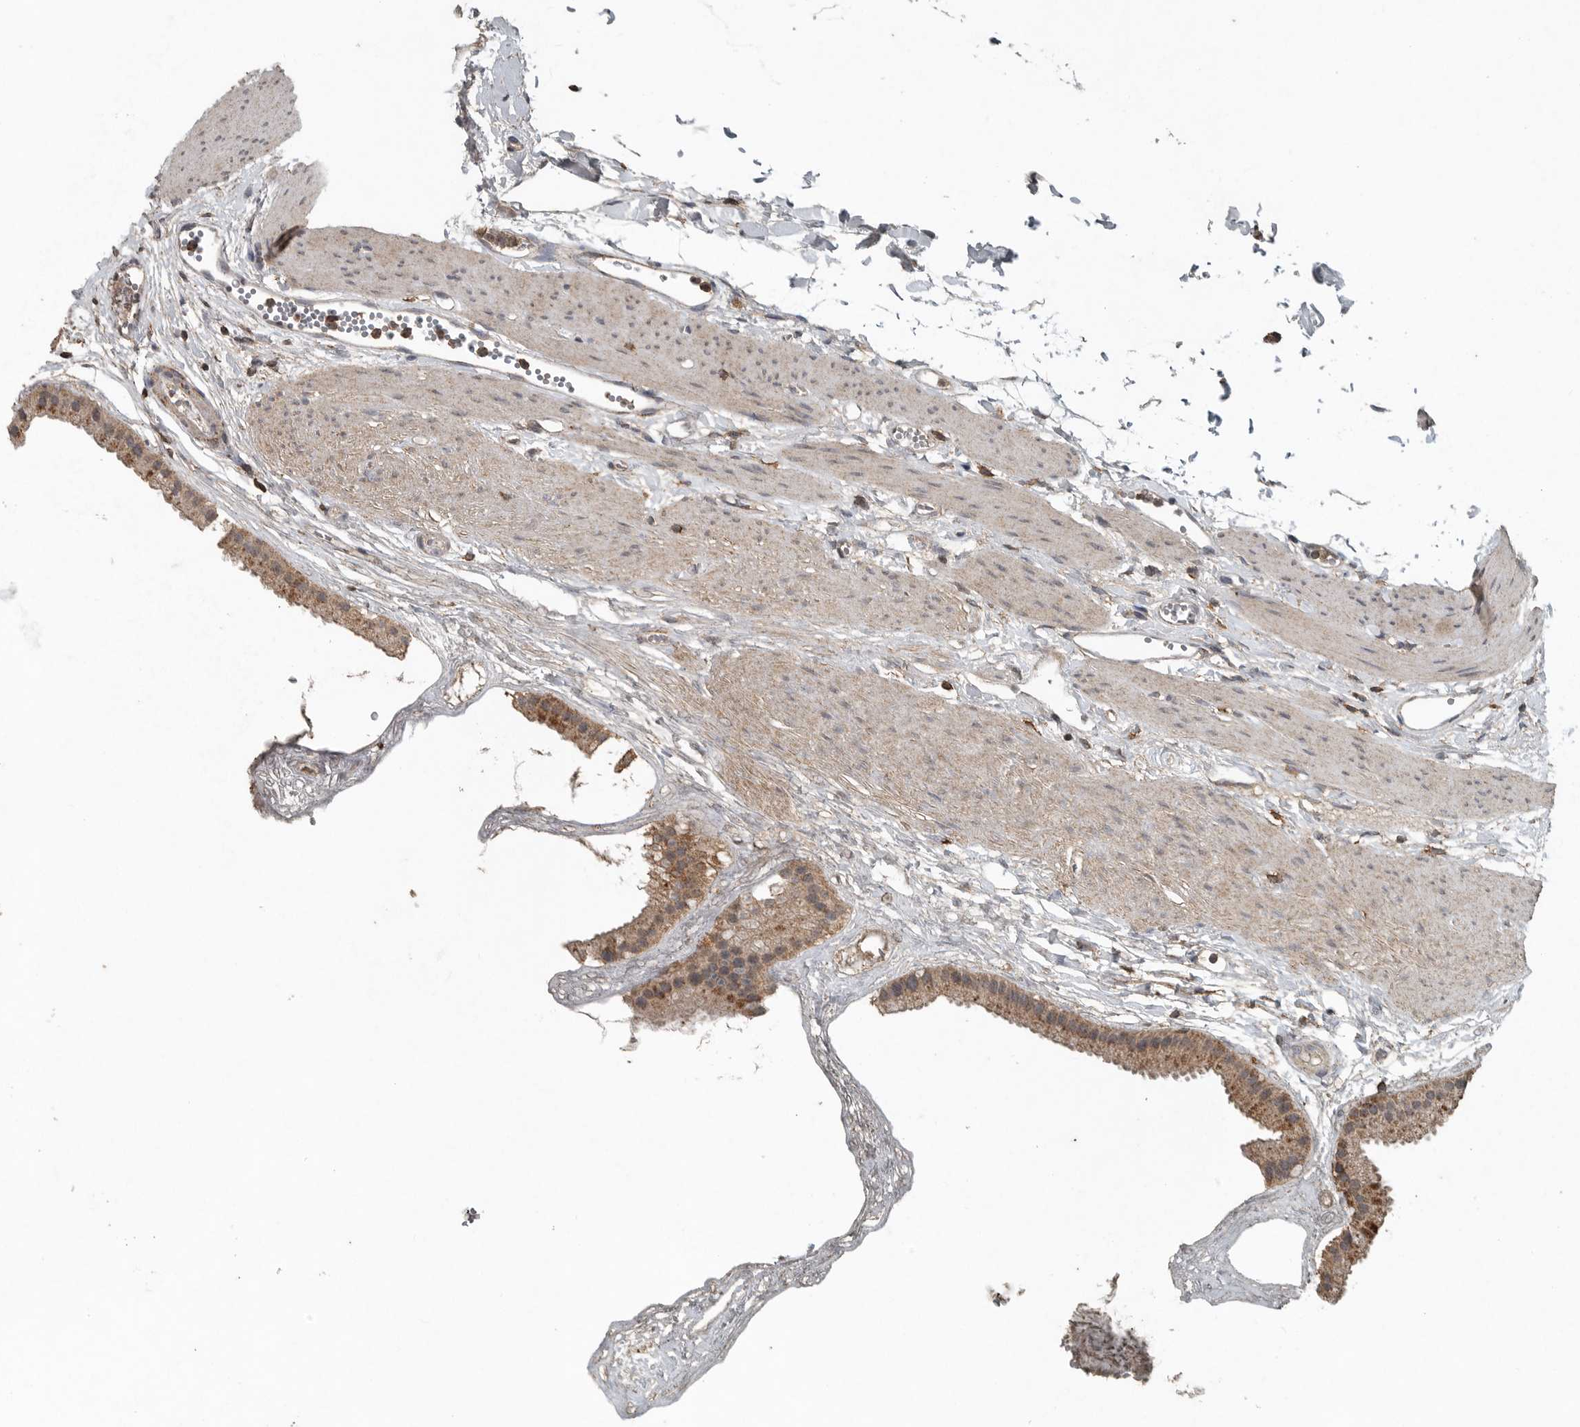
{"staining": {"intensity": "moderate", "quantity": ">75%", "location": "cytoplasmic/membranous"}, "tissue": "gallbladder", "cell_type": "Glandular cells", "image_type": "normal", "snomed": [{"axis": "morphology", "description": "Normal tissue, NOS"}, {"axis": "topography", "description": "Gallbladder"}], "caption": "IHC of unremarkable gallbladder displays medium levels of moderate cytoplasmic/membranous positivity in approximately >75% of glandular cells. Immunohistochemistry stains the protein in brown and the nuclei are stained blue.", "gene": "IL6ST", "patient": {"sex": "female", "age": 64}}